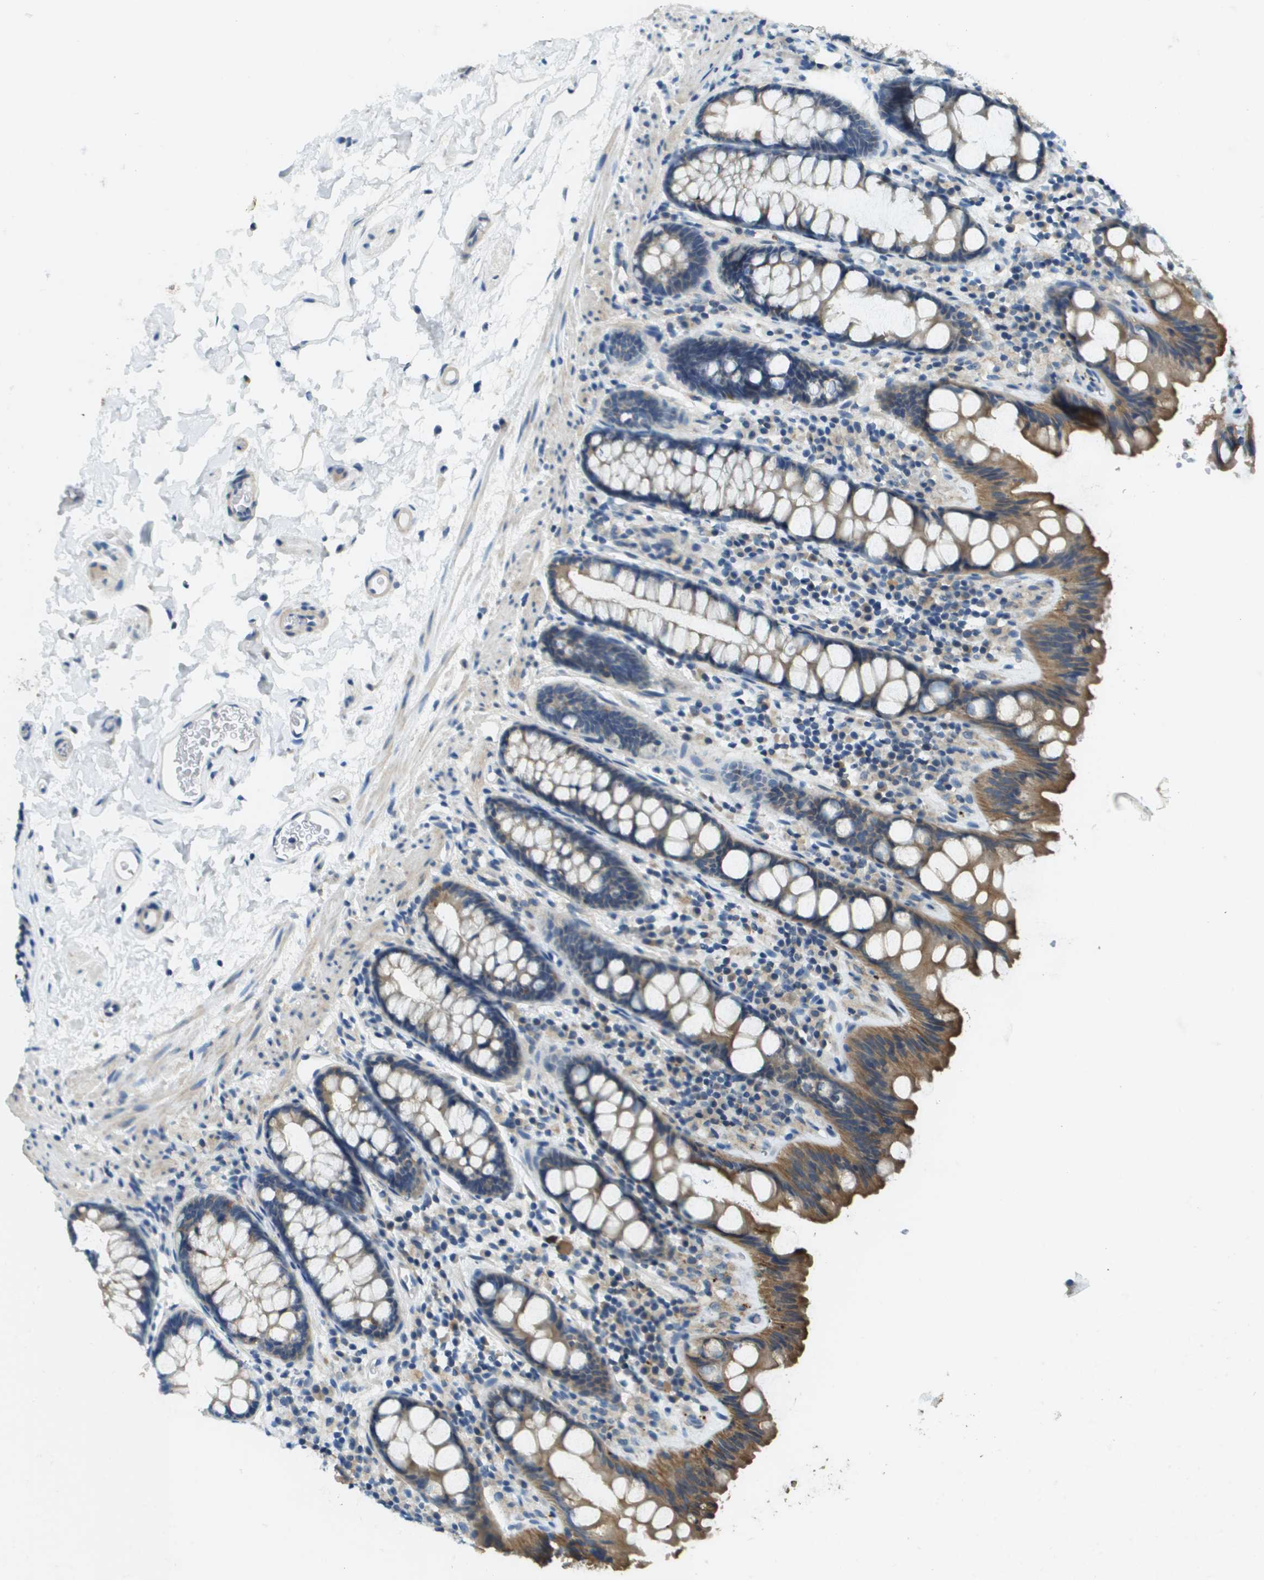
{"staining": {"intensity": "weak", "quantity": "25%-75%", "location": "cytoplasmic/membranous"}, "tissue": "colon", "cell_type": "Endothelial cells", "image_type": "normal", "snomed": [{"axis": "morphology", "description": "Normal tissue, NOS"}, {"axis": "topography", "description": "Colon"}], "caption": "Endothelial cells reveal low levels of weak cytoplasmic/membranous expression in approximately 25%-75% of cells in unremarkable colon.", "gene": "CDKN2C", "patient": {"sex": "female", "age": 80}}